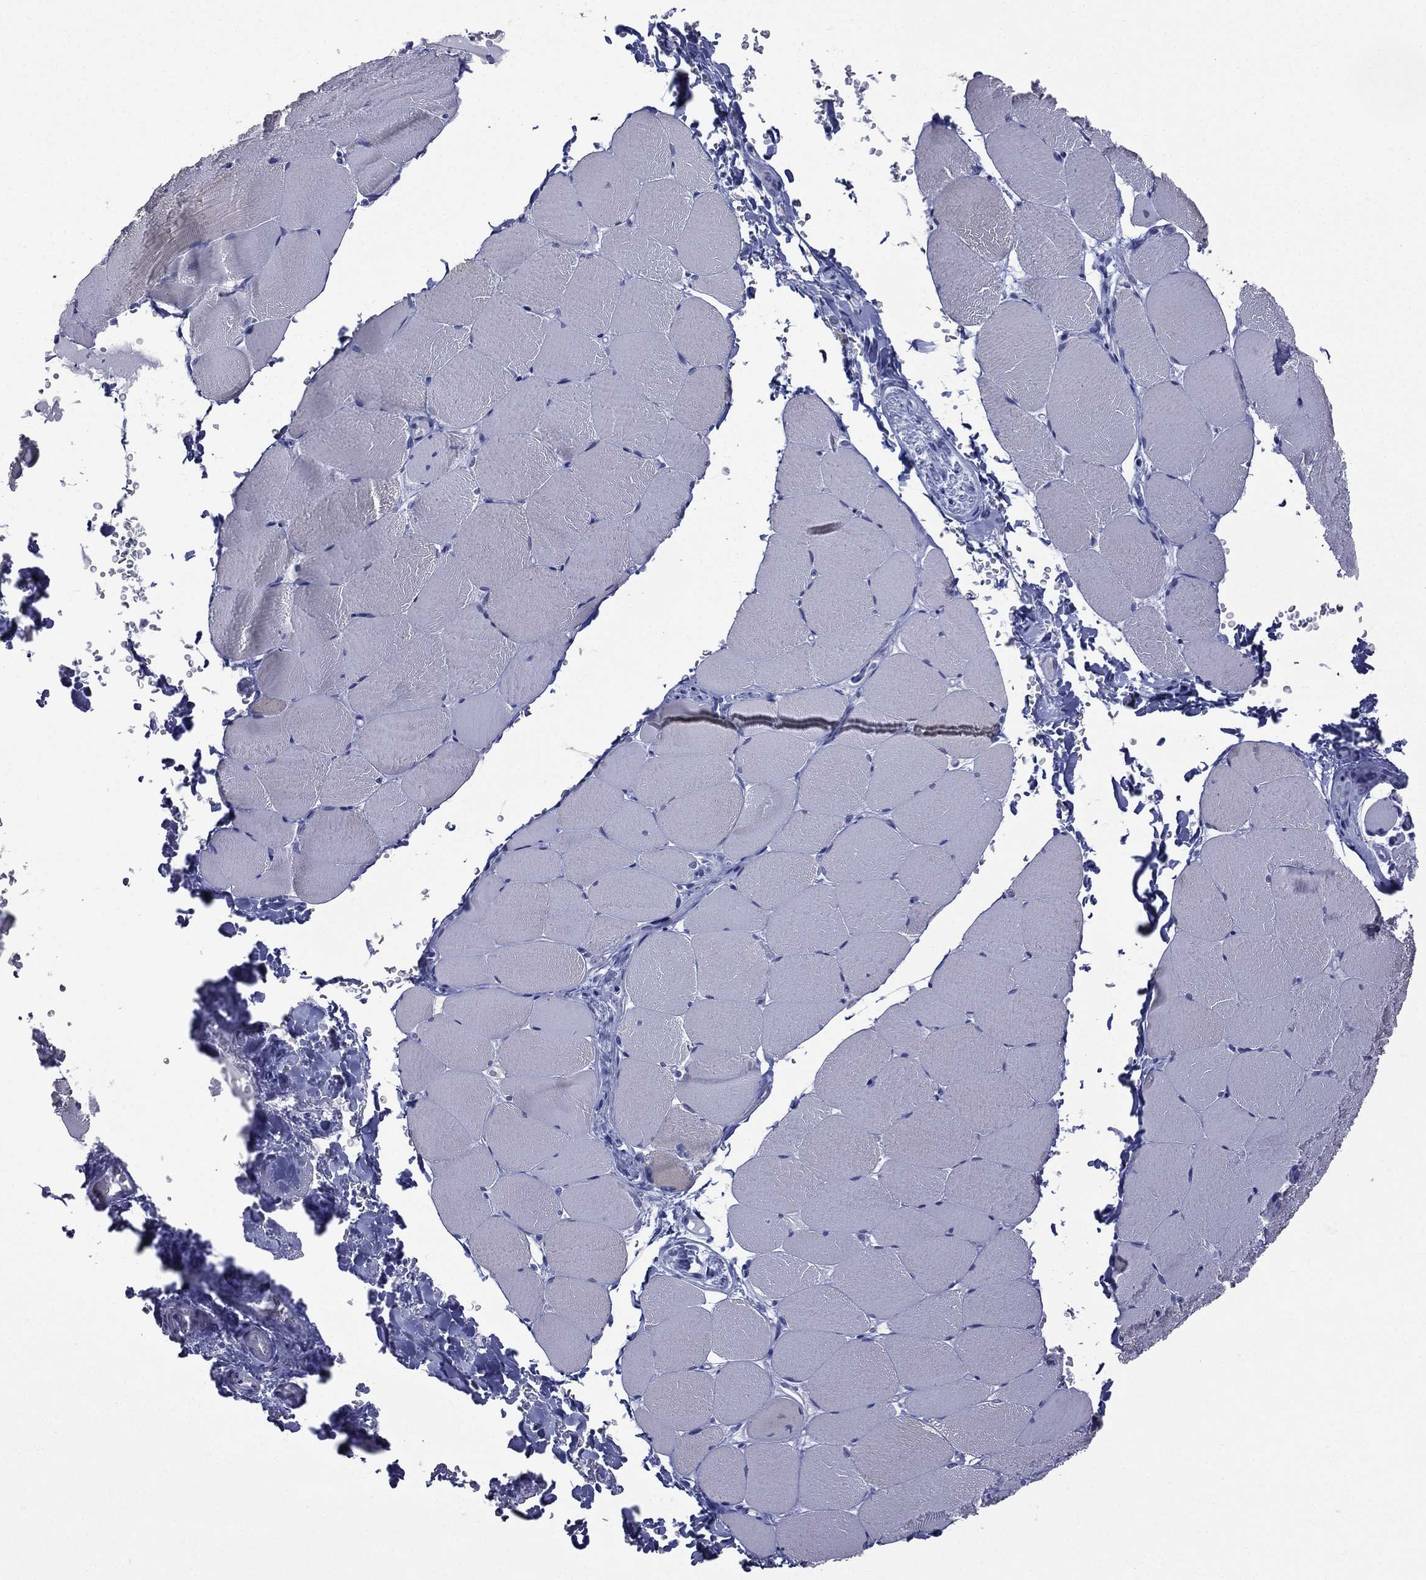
{"staining": {"intensity": "weak", "quantity": "<25%", "location": "cytoplasmic/membranous"}, "tissue": "skeletal muscle", "cell_type": "Myocytes", "image_type": "normal", "snomed": [{"axis": "morphology", "description": "Normal tissue, NOS"}, {"axis": "topography", "description": "Skeletal muscle"}], "caption": "The image displays no staining of myocytes in normal skeletal muscle.", "gene": "CES2", "patient": {"sex": "female", "age": 37}}